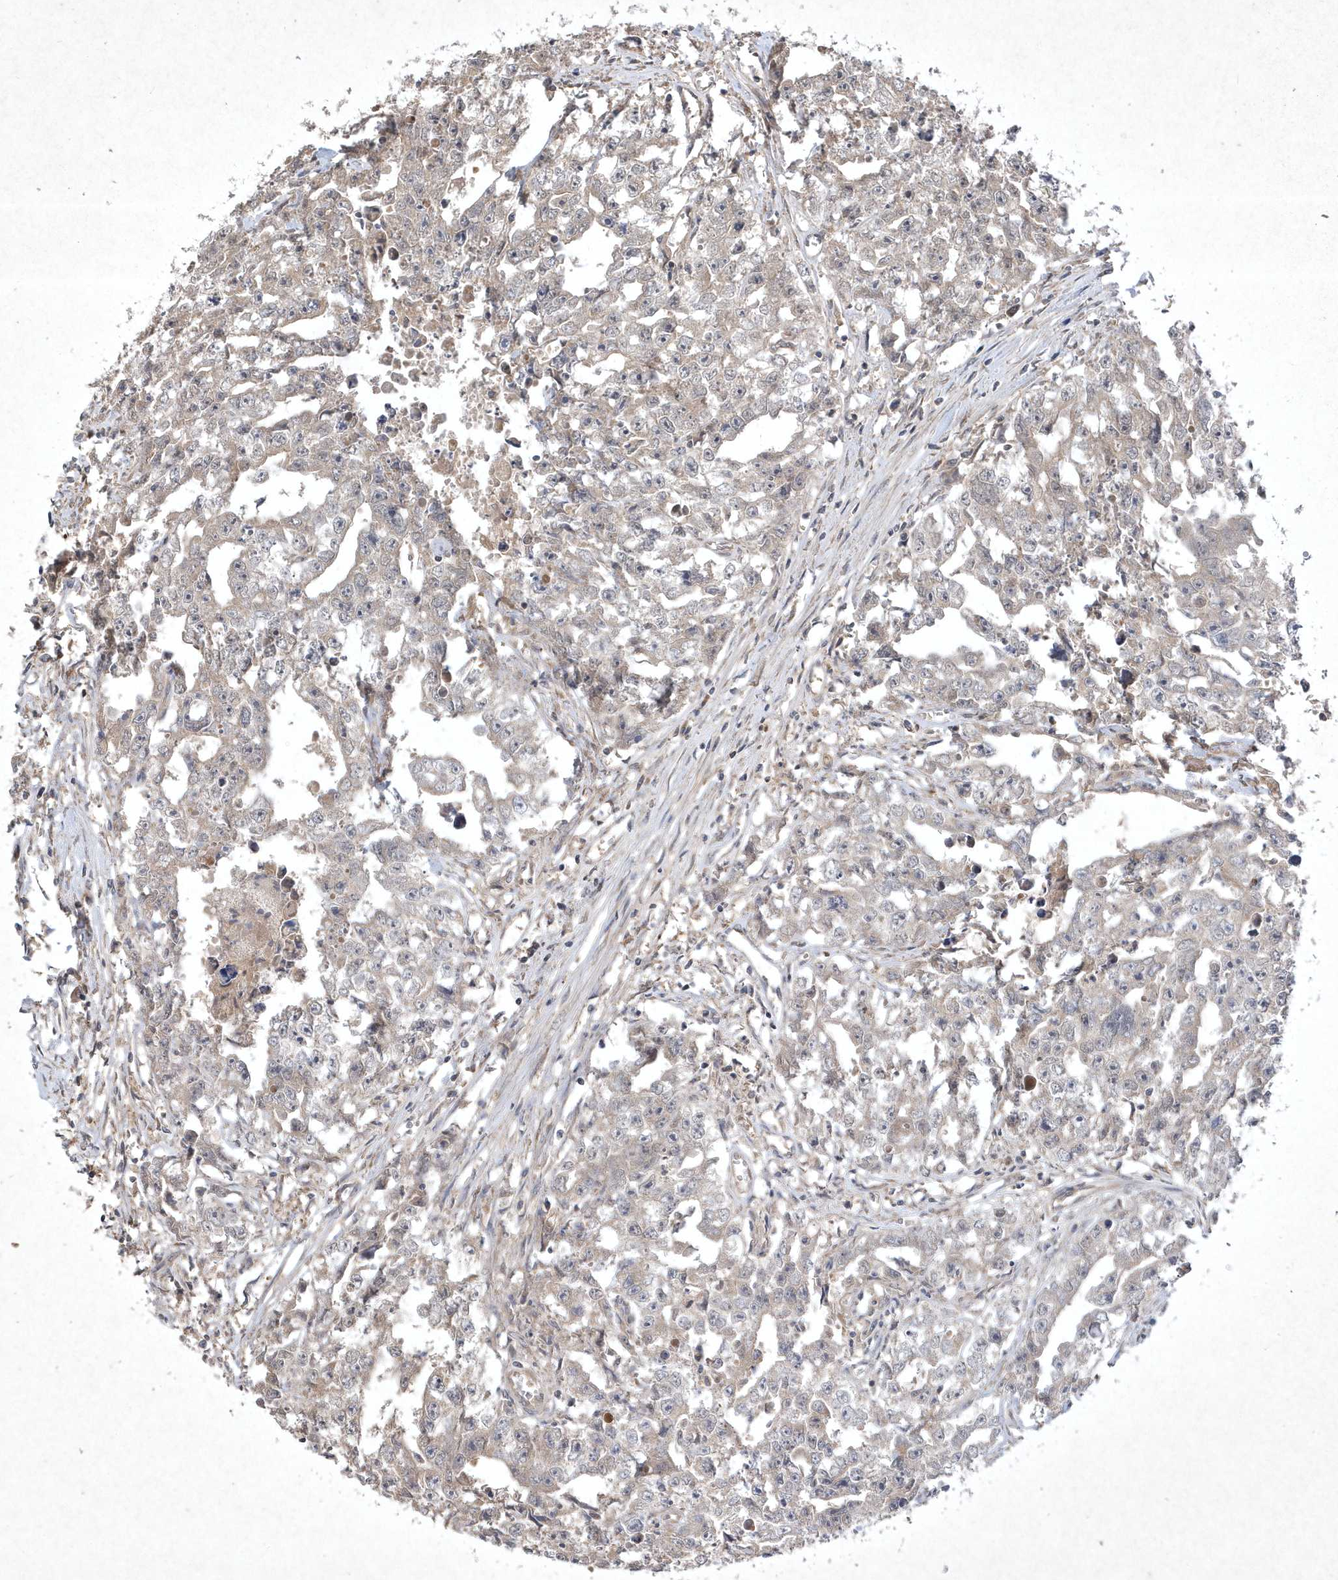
{"staining": {"intensity": "weak", "quantity": "25%-75%", "location": "cytoplasmic/membranous"}, "tissue": "testis cancer", "cell_type": "Tumor cells", "image_type": "cancer", "snomed": [{"axis": "morphology", "description": "Seminoma, NOS"}, {"axis": "morphology", "description": "Carcinoma, Embryonal, NOS"}, {"axis": "topography", "description": "Testis"}], "caption": "An image of human testis cancer stained for a protein displays weak cytoplasmic/membranous brown staining in tumor cells.", "gene": "AKR7A2", "patient": {"sex": "male", "age": 43}}